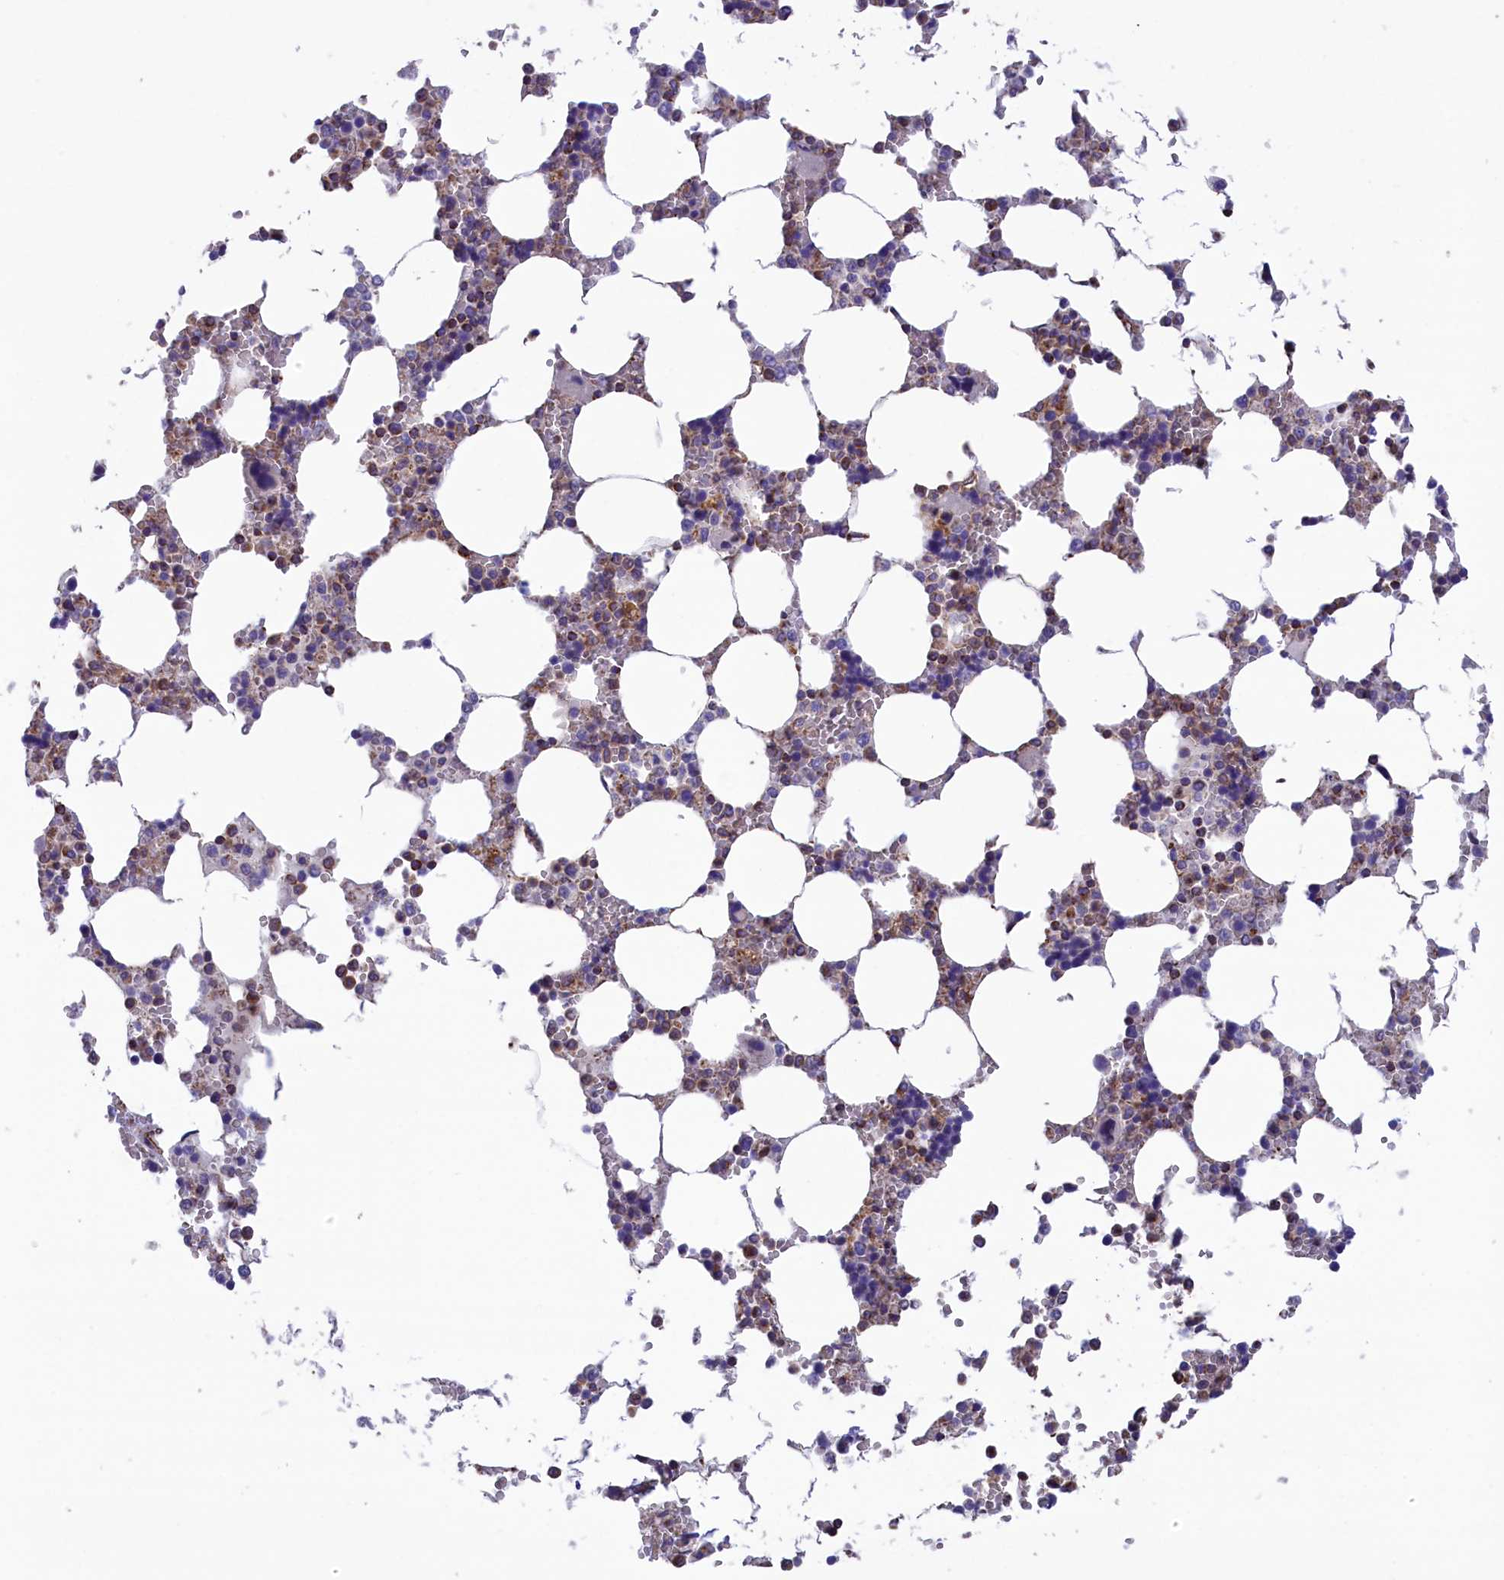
{"staining": {"intensity": "moderate", "quantity": "25%-75%", "location": "cytoplasmic/membranous"}, "tissue": "bone marrow", "cell_type": "Hematopoietic cells", "image_type": "normal", "snomed": [{"axis": "morphology", "description": "Normal tissue, NOS"}, {"axis": "topography", "description": "Bone marrow"}], "caption": "This is an image of IHC staining of benign bone marrow, which shows moderate positivity in the cytoplasmic/membranous of hematopoietic cells.", "gene": "GATB", "patient": {"sex": "male", "age": 64}}